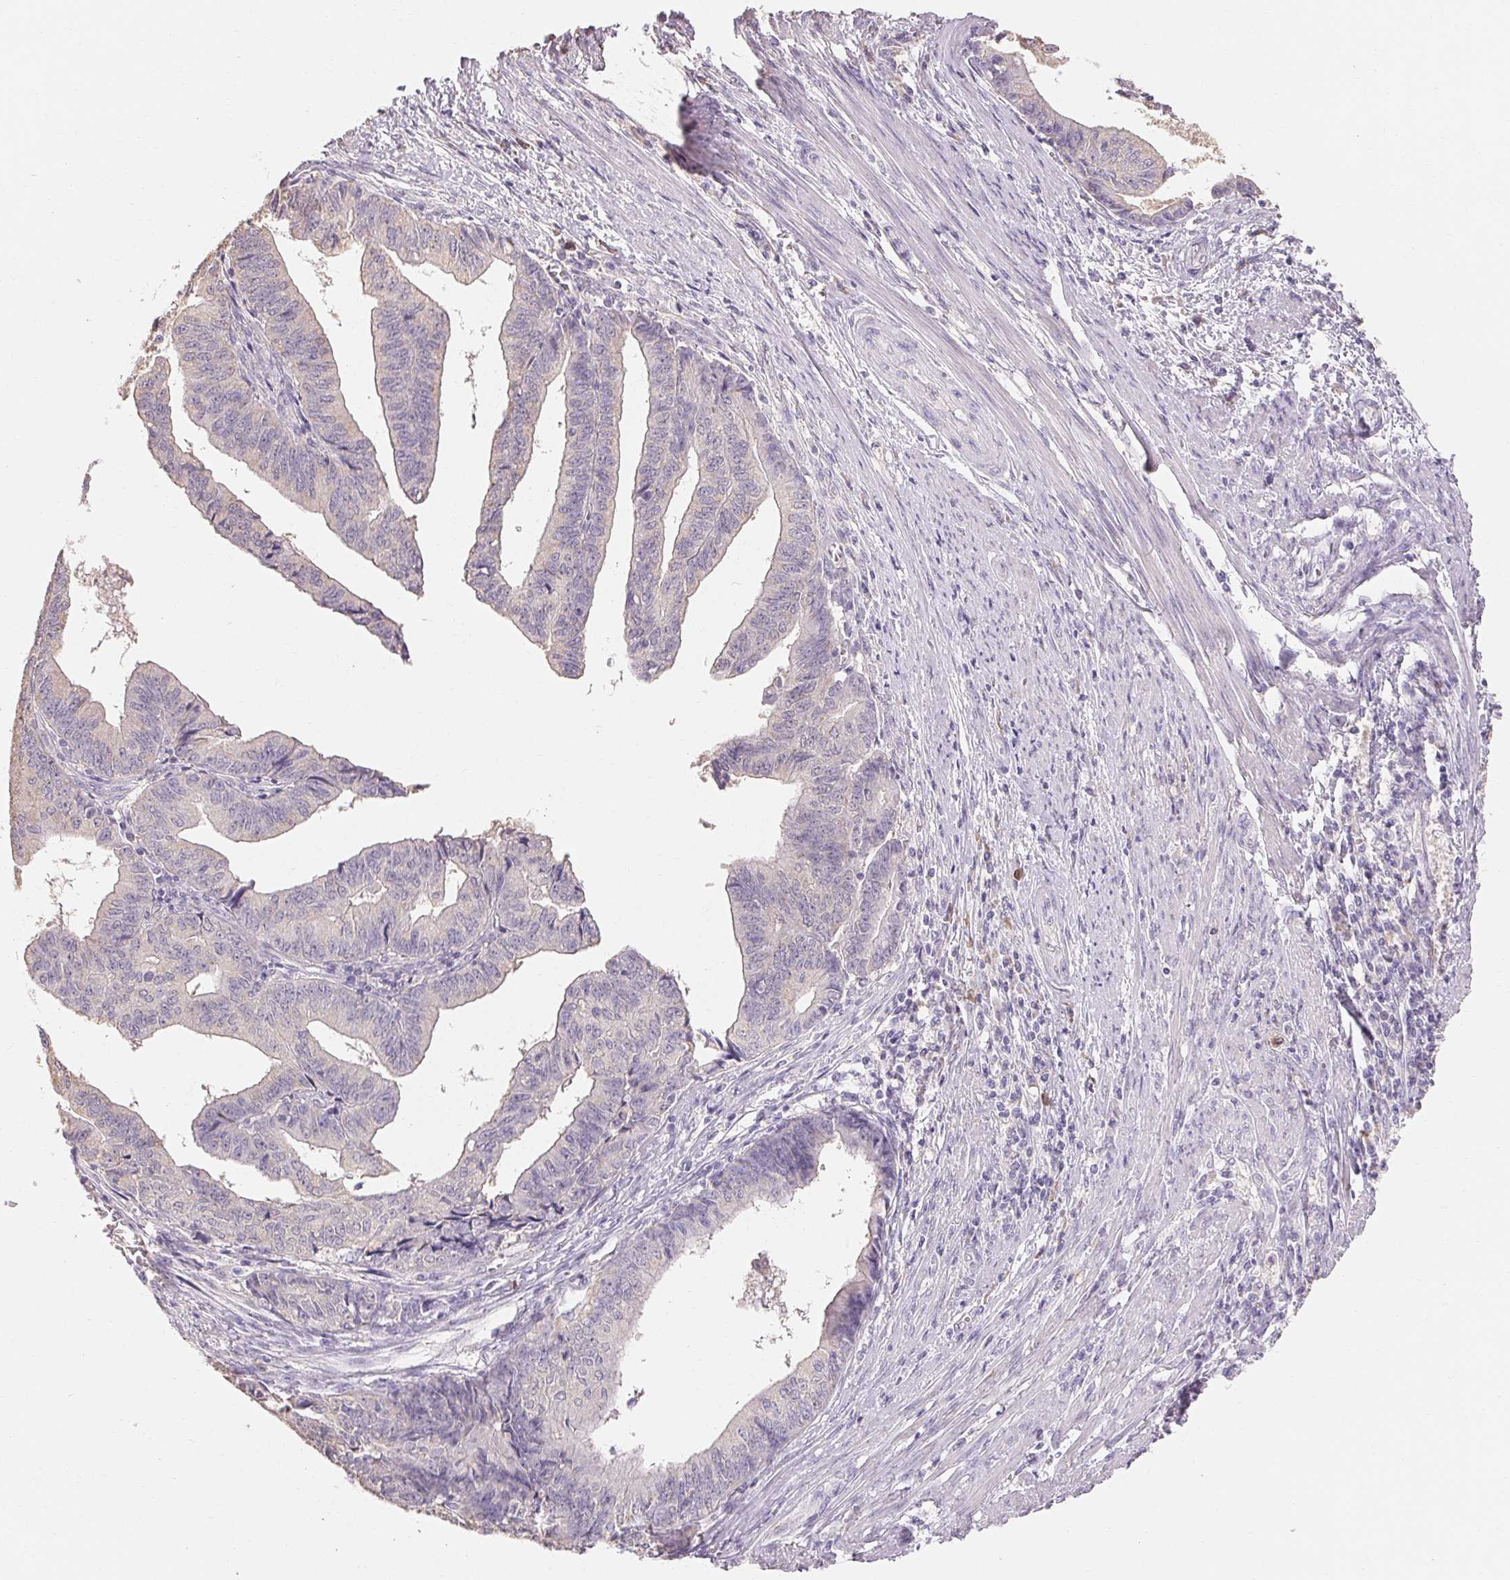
{"staining": {"intensity": "weak", "quantity": "<25%", "location": "cytoplasmic/membranous"}, "tissue": "endometrial cancer", "cell_type": "Tumor cells", "image_type": "cancer", "snomed": [{"axis": "morphology", "description": "Adenocarcinoma, NOS"}, {"axis": "topography", "description": "Endometrium"}], "caption": "High magnification brightfield microscopy of endometrial cancer stained with DAB (brown) and counterstained with hematoxylin (blue): tumor cells show no significant staining. (Immunohistochemistry, brightfield microscopy, high magnification).", "gene": "MAP7D2", "patient": {"sex": "female", "age": 65}}